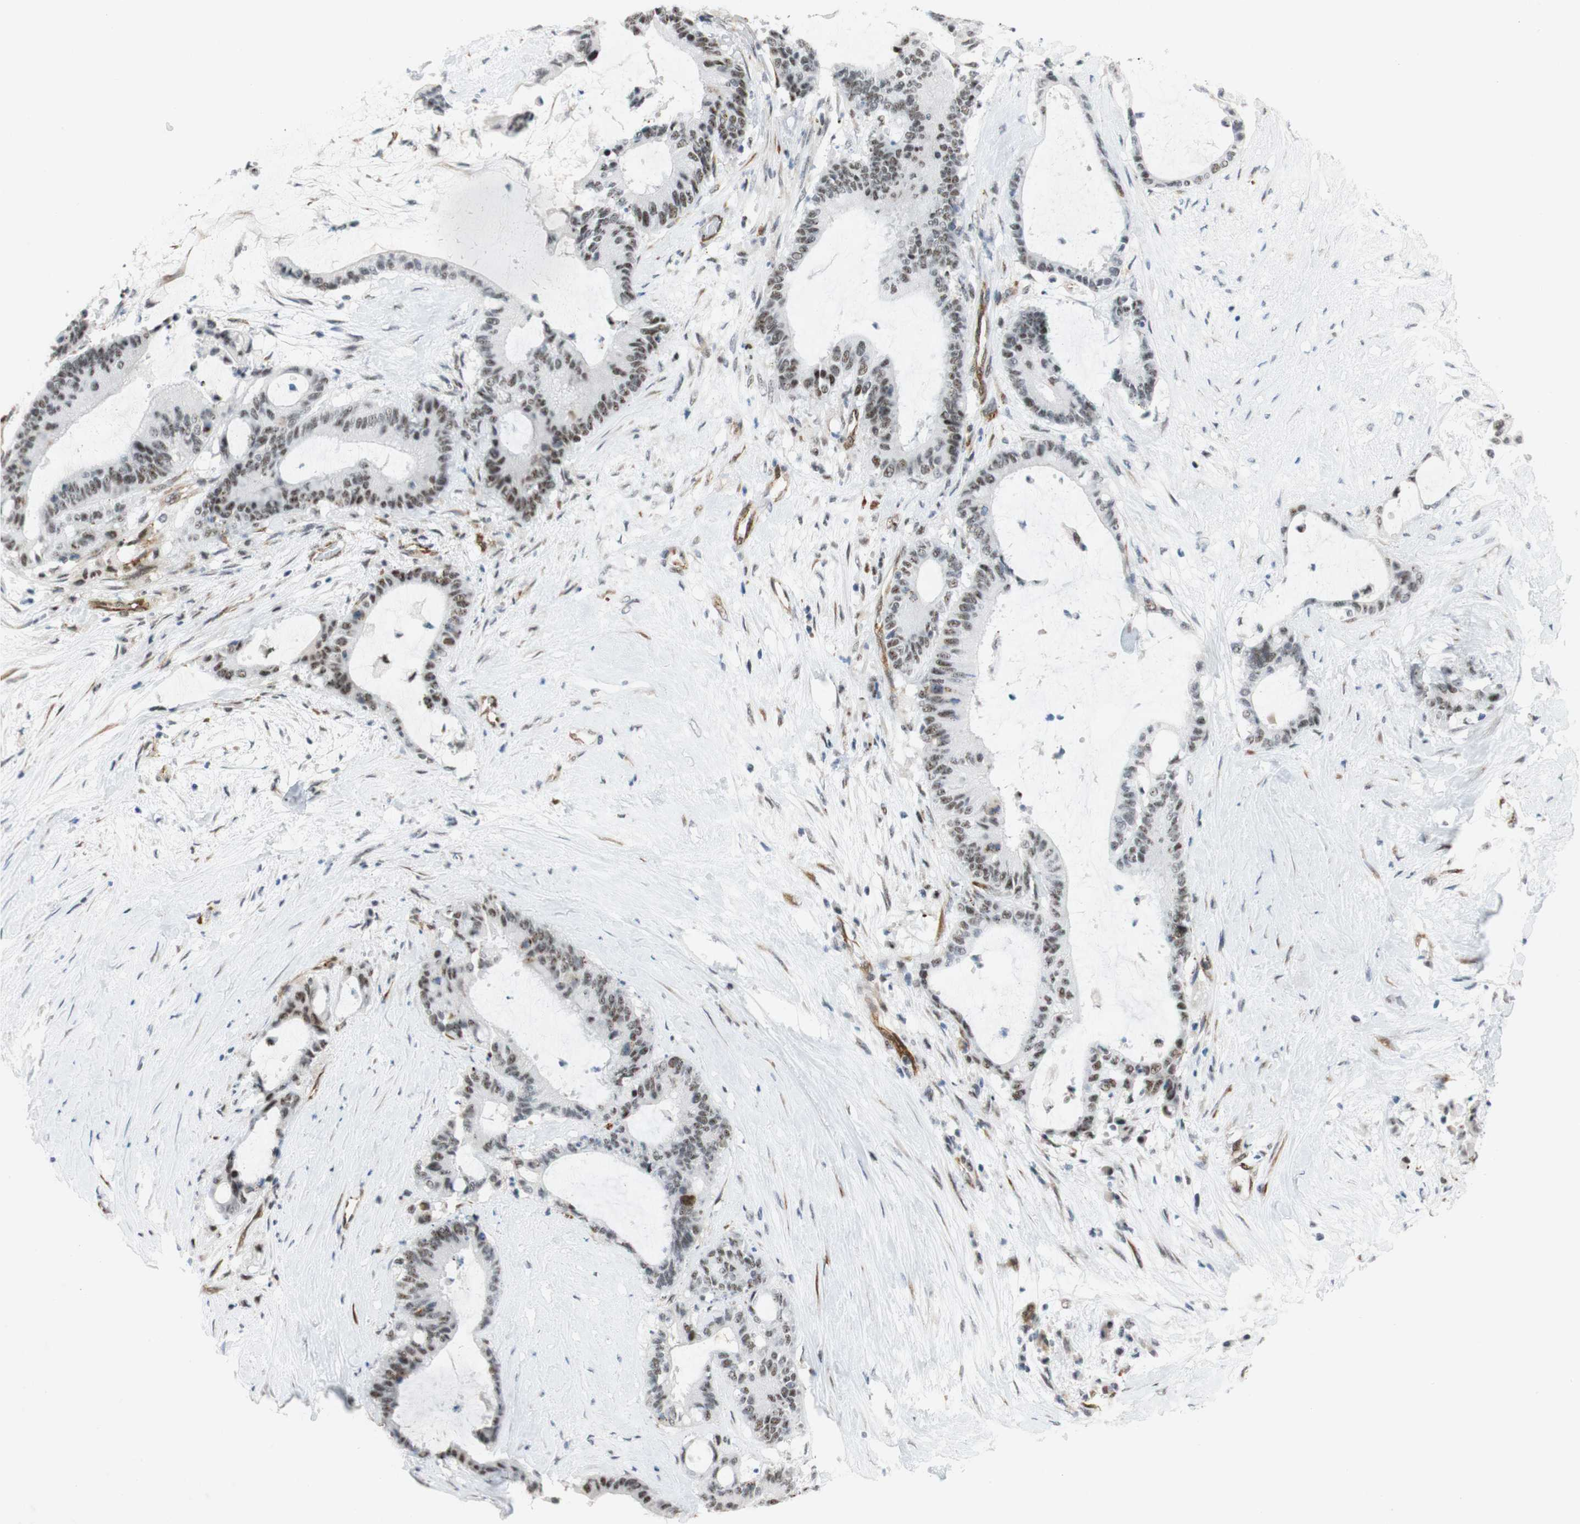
{"staining": {"intensity": "weak", "quantity": ">75%", "location": "nuclear"}, "tissue": "liver cancer", "cell_type": "Tumor cells", "image_type": "cancer", "snomed": [{"axis": "morphology", "description": "Cholangiocarcinoma"}, {"axis": "topography", "description": "Liver"}], "caption": "DAB (3,3'-diaminobenzidine) immunohistochemical staining of liver cholangiocarcinoma exhibits weak nuclear protein expression in approximately >75% of tumor cells.", "gene": "SAP18", "patient": {"sex": "female", "age": 73}}